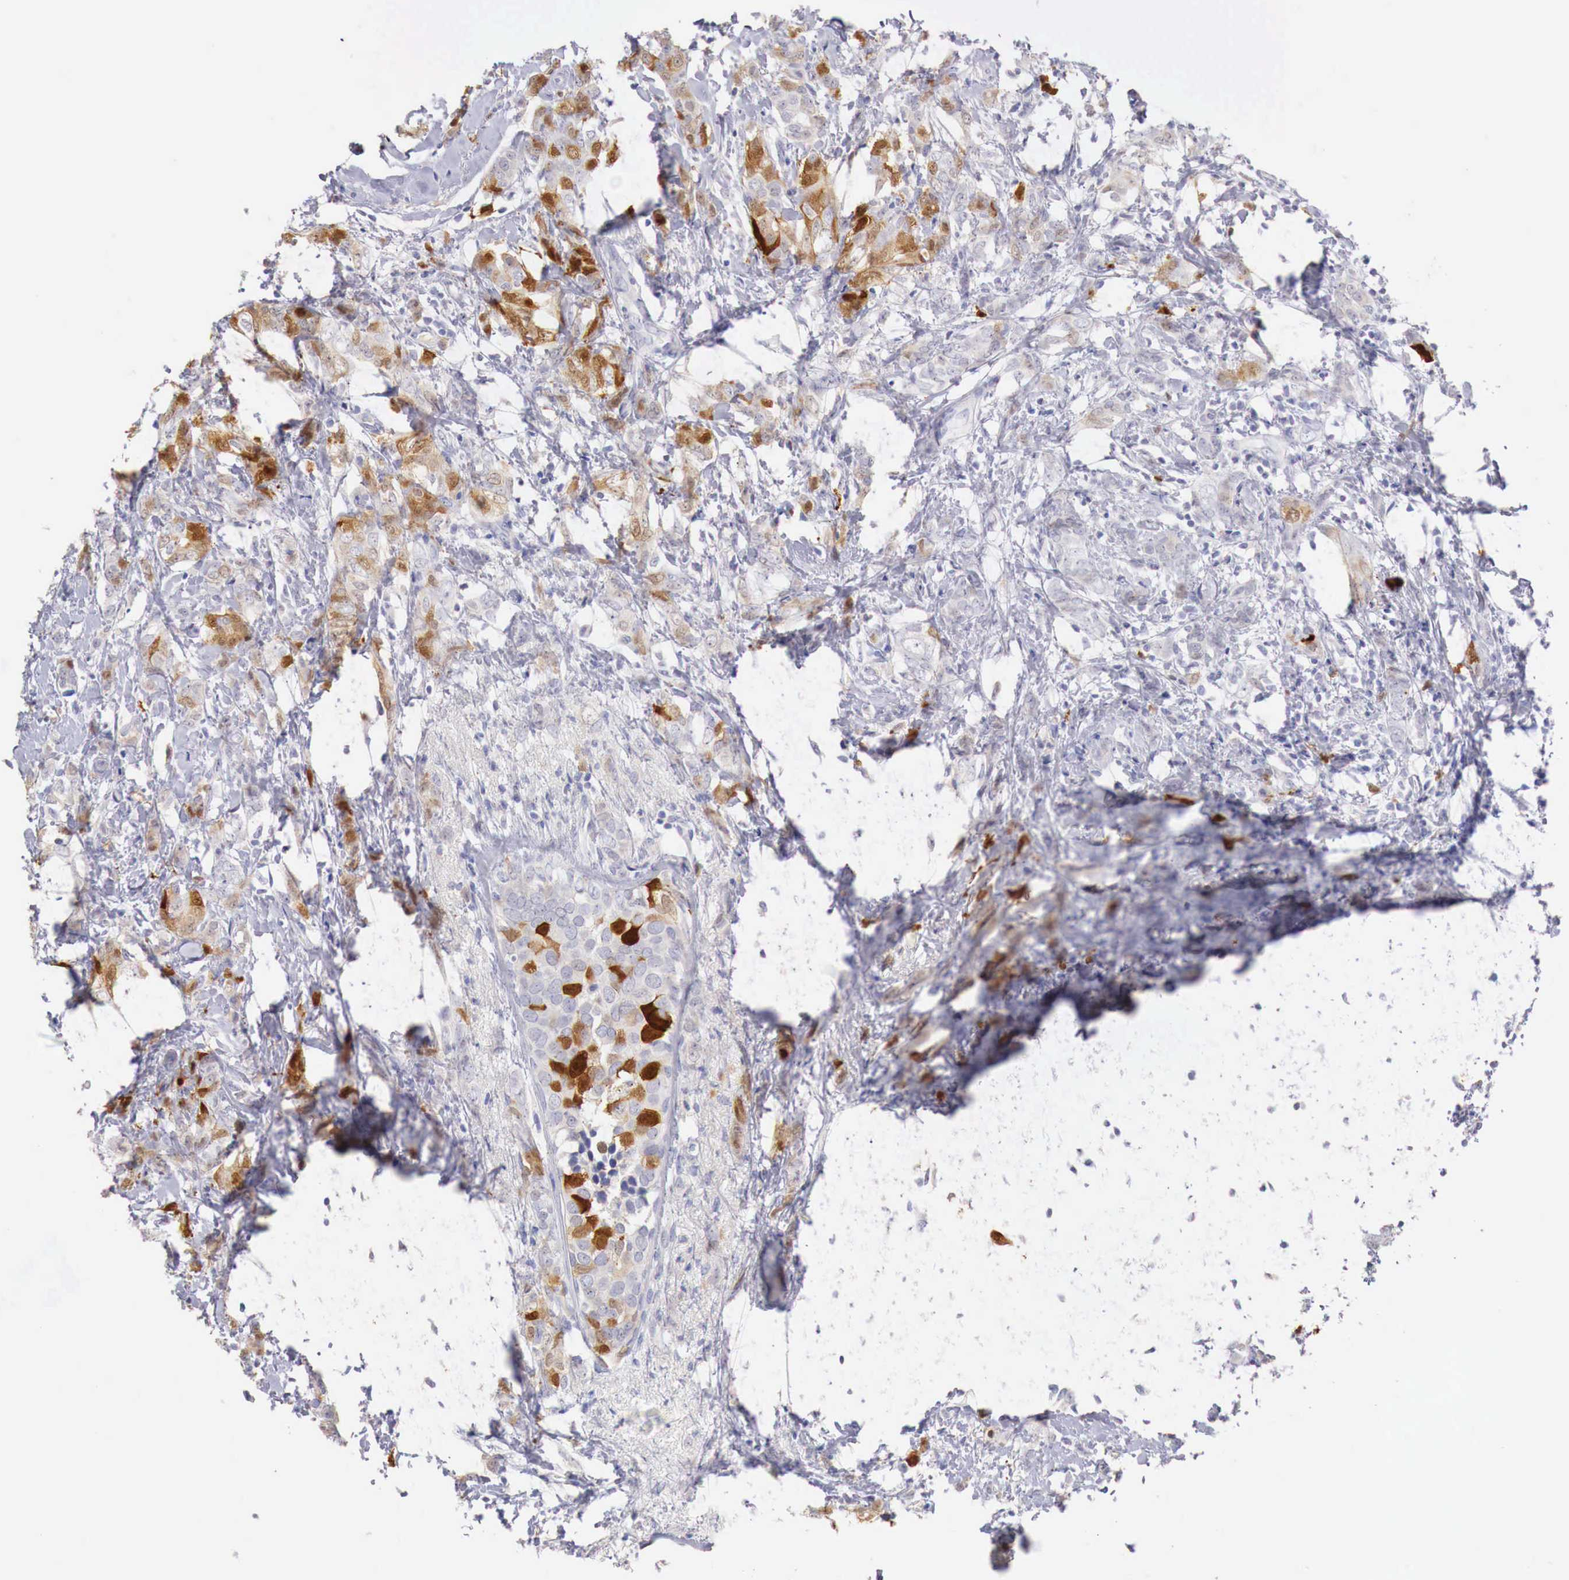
{"staining": {"intensity": "strong", "quantity": "25%-75%", "location": "cytoplasmic/membranous,nuclear"}, "tissue": "breast cancer", "cell_type": "Tumor cells", "image_type": "cancer", "snomed": [{"axis": "morphology", "description": "Duct carcinoma"}, {"axis": "topography", "description": "Breast"}], "caption": "Immunohistochemistry of human invasive ductal carcinoma (breast) reveals high levels of strong cytoplasmic/membranous and nuclear positivity in about 25%-75% of tumor cells. Nuclei are stained in blue.", "gene": "ITIH6", "patient": {"sex": "female", "age": 53}}